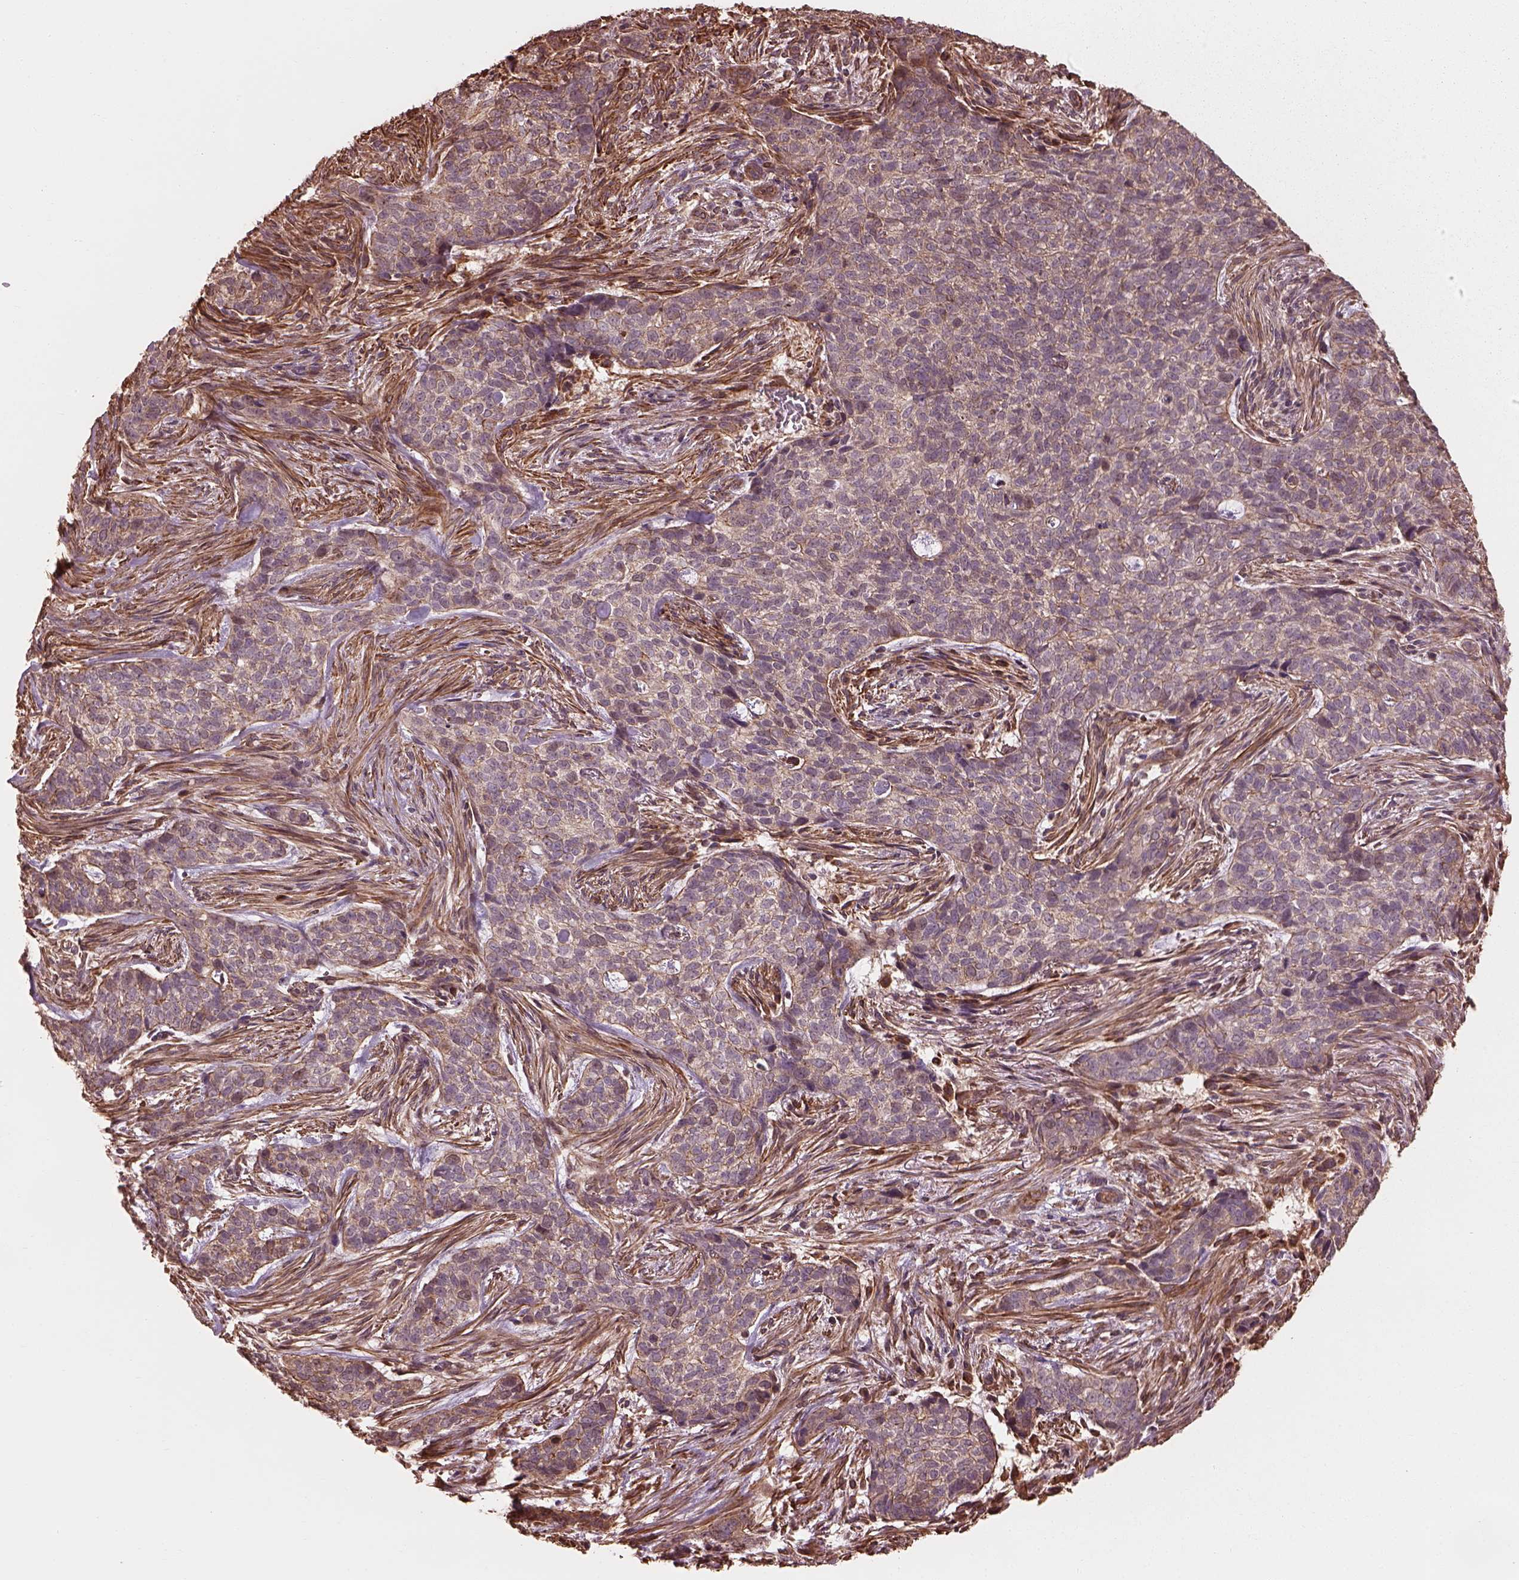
{"staining": {"intensity": "negative", "quantity": "none", "location": "none"}, "tissue": "skin cancer", "cell_type": "Tumor cells", "image_type": "cancer", "snomed": [{"axis": "morphology", "description": "Basal cell carcinoma"}, {"axis": "topography", "description": "Skin"}], "caption": "A high-resolution micrograph shows IHC staining of skin cancer, which shows no significant staining in tumor cells. (Brightfield microscopy of DAB (3,3'-diaminobenzidine) immunohistochemistry (IHC) at high magnification).", "gene": "METTL4", "patient": {"sex": "female", "age": 69}}